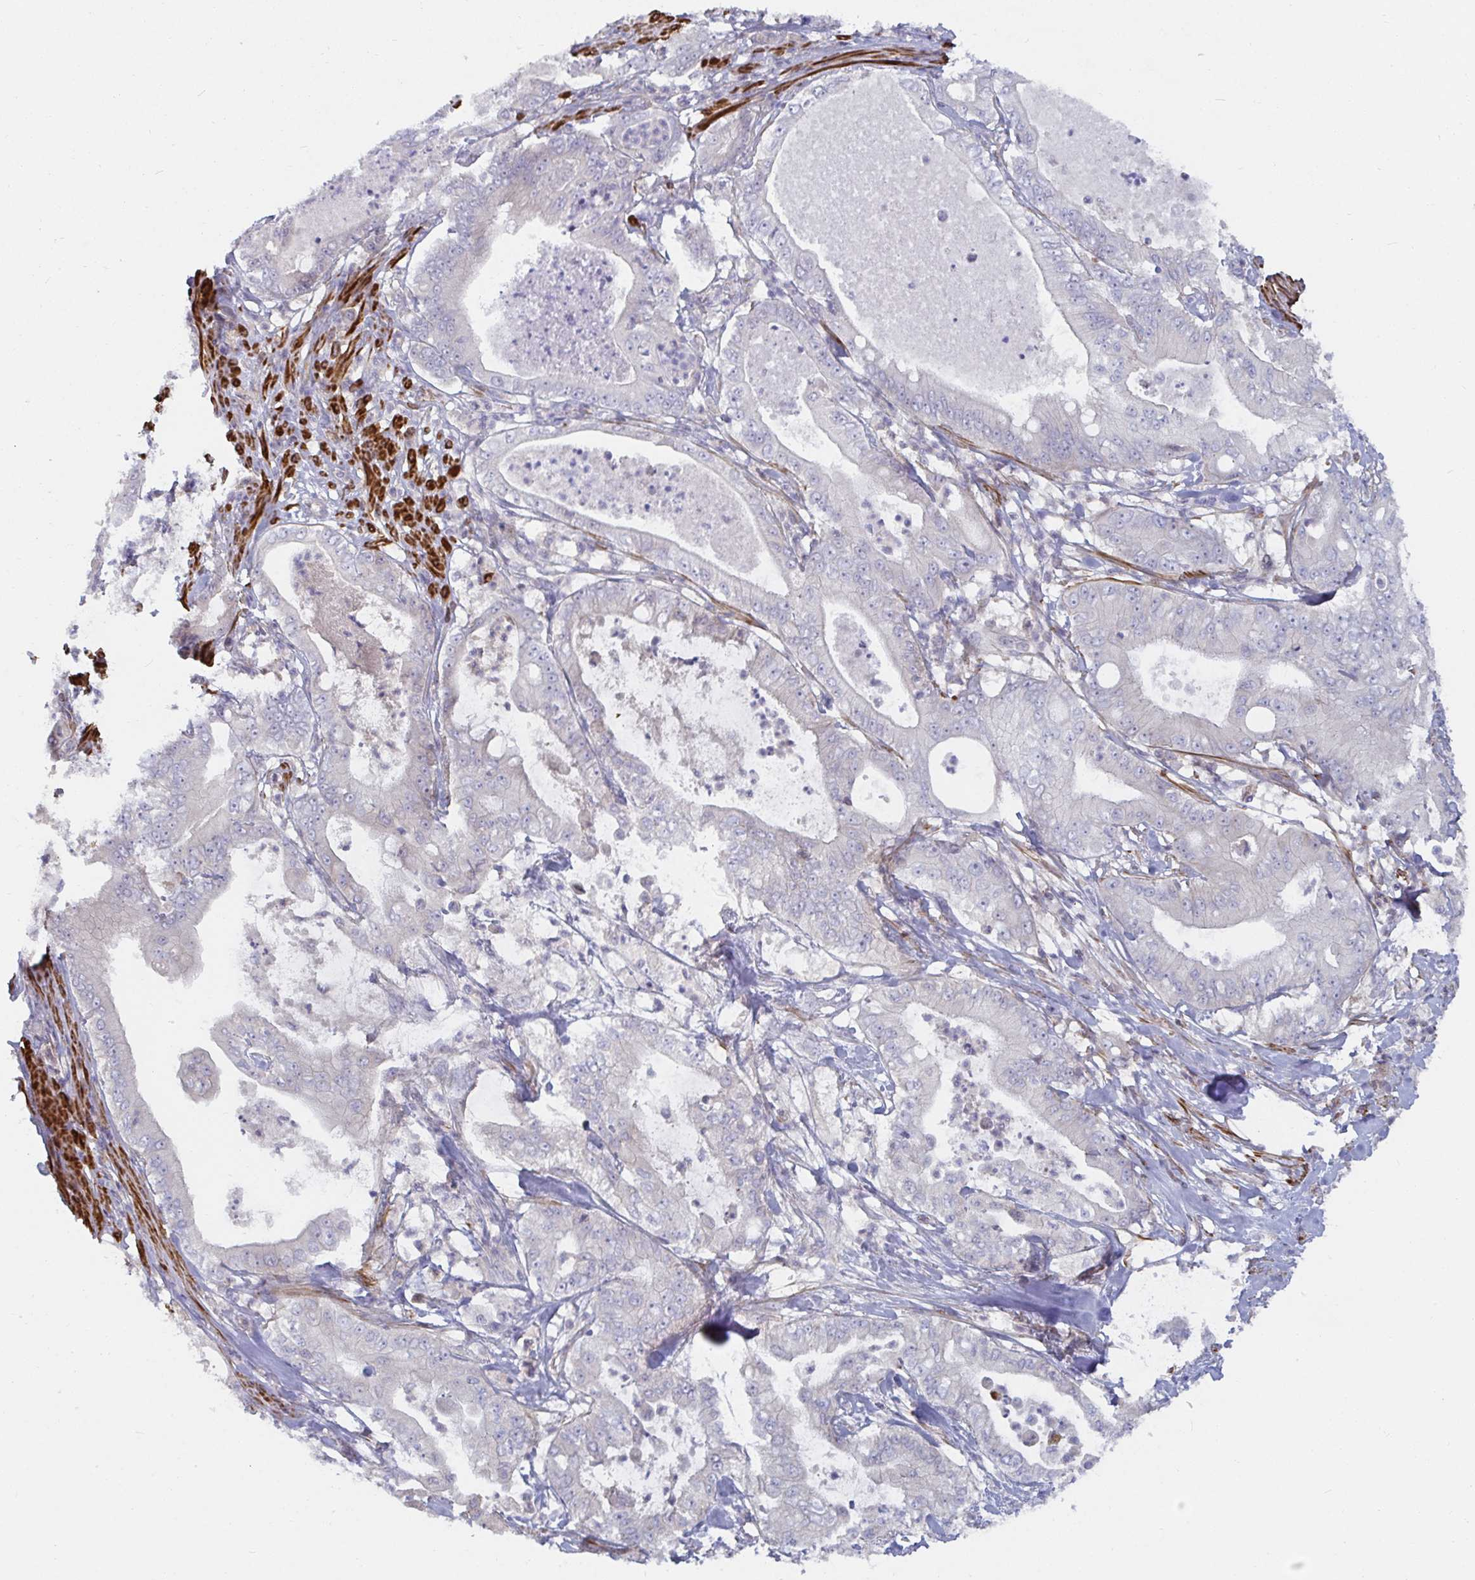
{"staining": {"intensity": "negative", "quantity": "none", "location": "none"}, "tissue": "pancreatic cancer", "cell_type": "Tumor cells", "image_type": "cancer", "snomed": [{"axis": "morphology", "description": "Adenocarcinoma, NOS"}, {"axis": "topography", "description": "Pancreas"}], "caption": "The IHC photomicrograph has no significant expression in tumor cells of pancreatic cancer (adenocarcinoma) tissue.", "gene": "SSH2", "patient": {"sex": "male", "age": 71}}